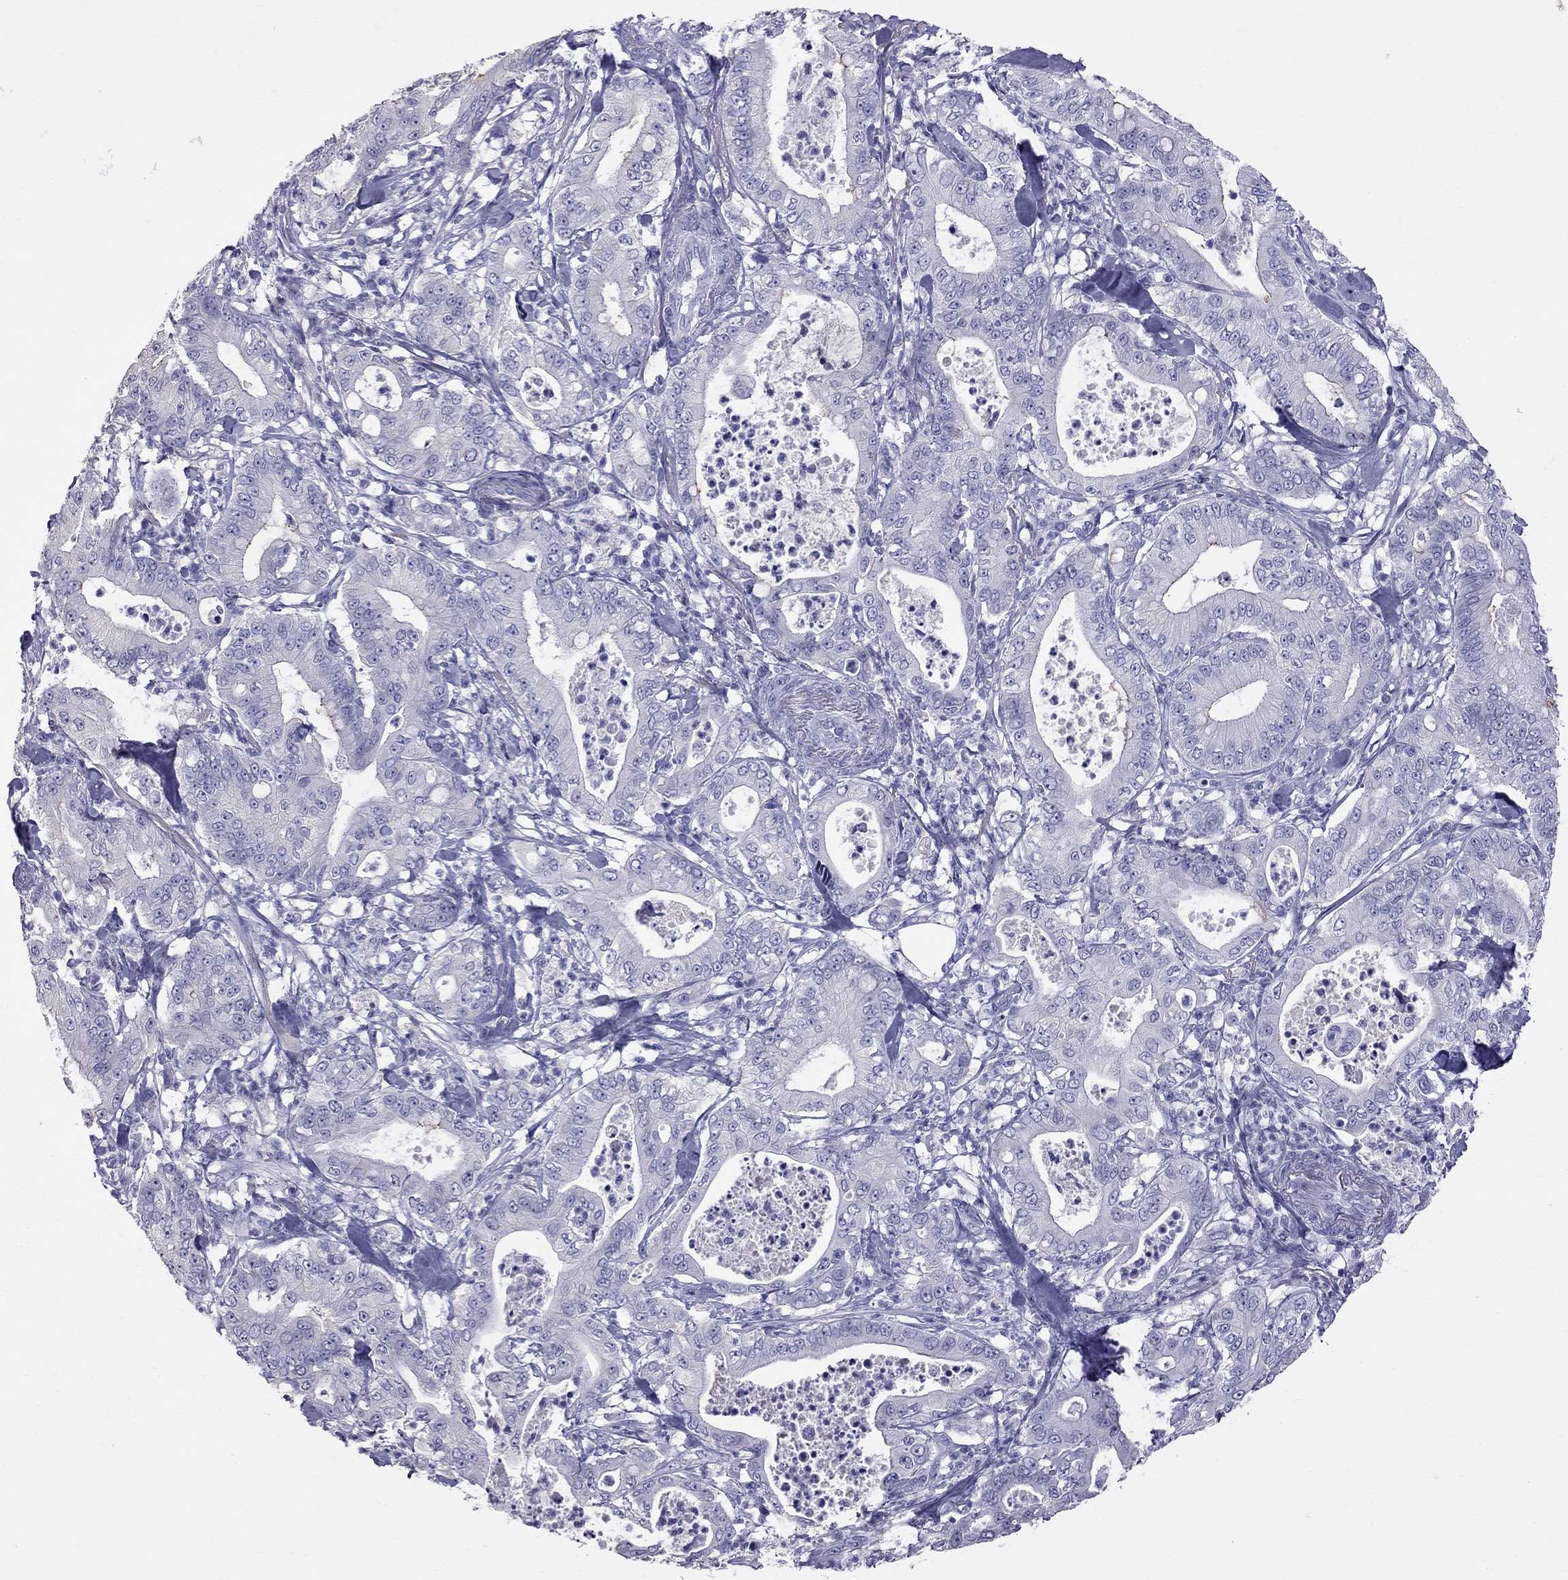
{"staining": {"intensity": "negative", "quantity": "none", "location": "none"}, "tissue": "pancreatic cancer", "cell_type": "Tumor cells", "image_type": "cancer", "snomed": [{"axis": "morphology", "description": "Adenocarcinoma, NOS"}, {"axis": "topography", "description": "Pancreas"}], "caption": "An immunohistochemistry histopathology image of pancreatic adenocarcinoma is shown. There is no staining in tumor cells of pancreatic adenocarcinoma.", "gene": "CFAP91", "patient": {"sex": "male", "age": 71}}